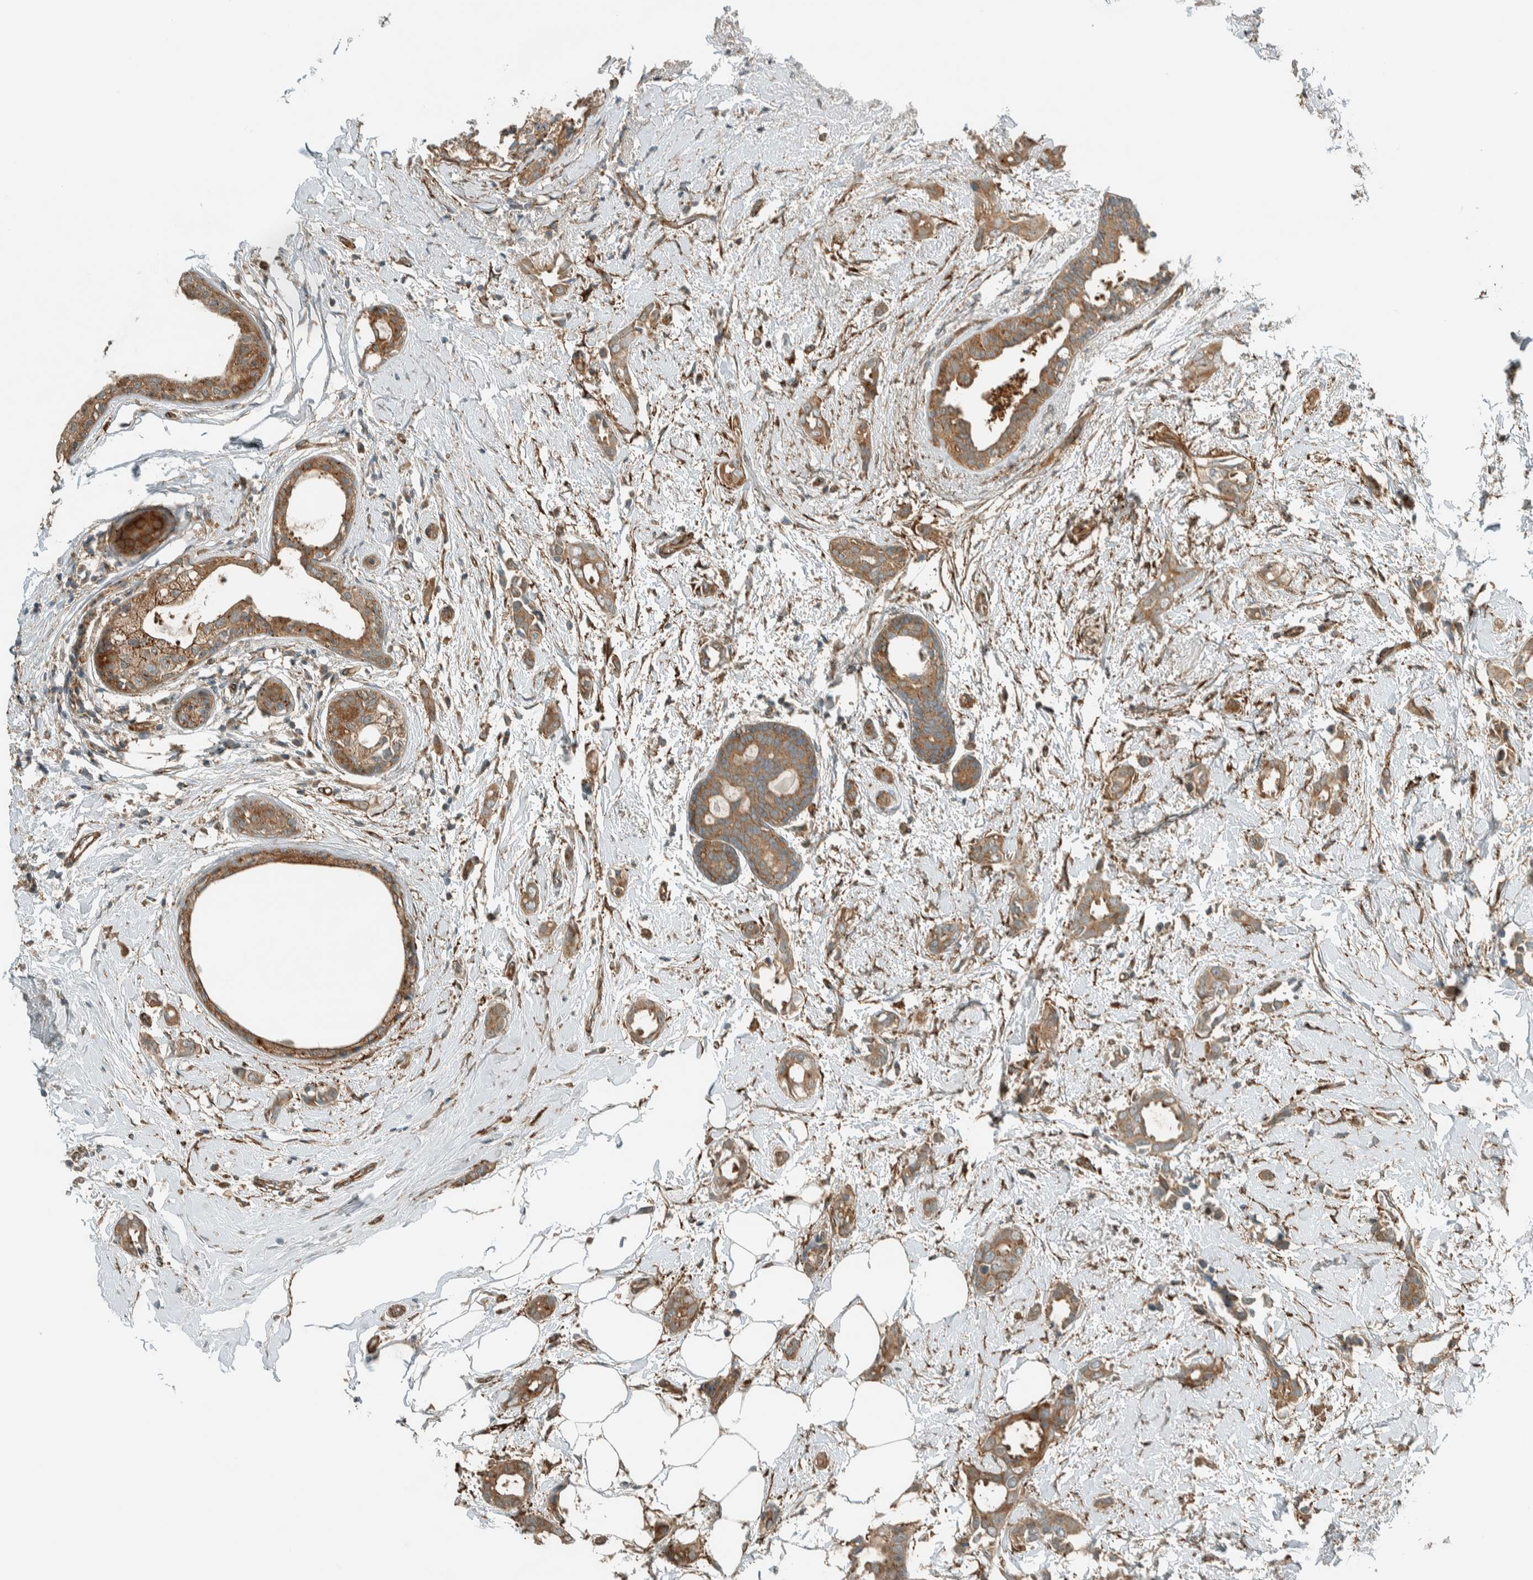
{"staining": {"intensity": "moderate", "quantity": ">75%", "location": "cytoplasmic/membranous"}, "tissue": "breast cancer", "cell_type": "Tumor cells", "image_type": "cancer", "snomed": [{"axis": "morphology", "description": "Duct carcinoma"}, {"axis": "topography", "description": "Breast"}], "caption": "Breast cancer (invasive ductal carcinoma) stained for a protein (brown) displays moderate cytoplasmic/membranous positive staining in approximately >75% of tumor cells.", "gene": "EXOC7", "patient": {"sex": "female", "age": 55}}